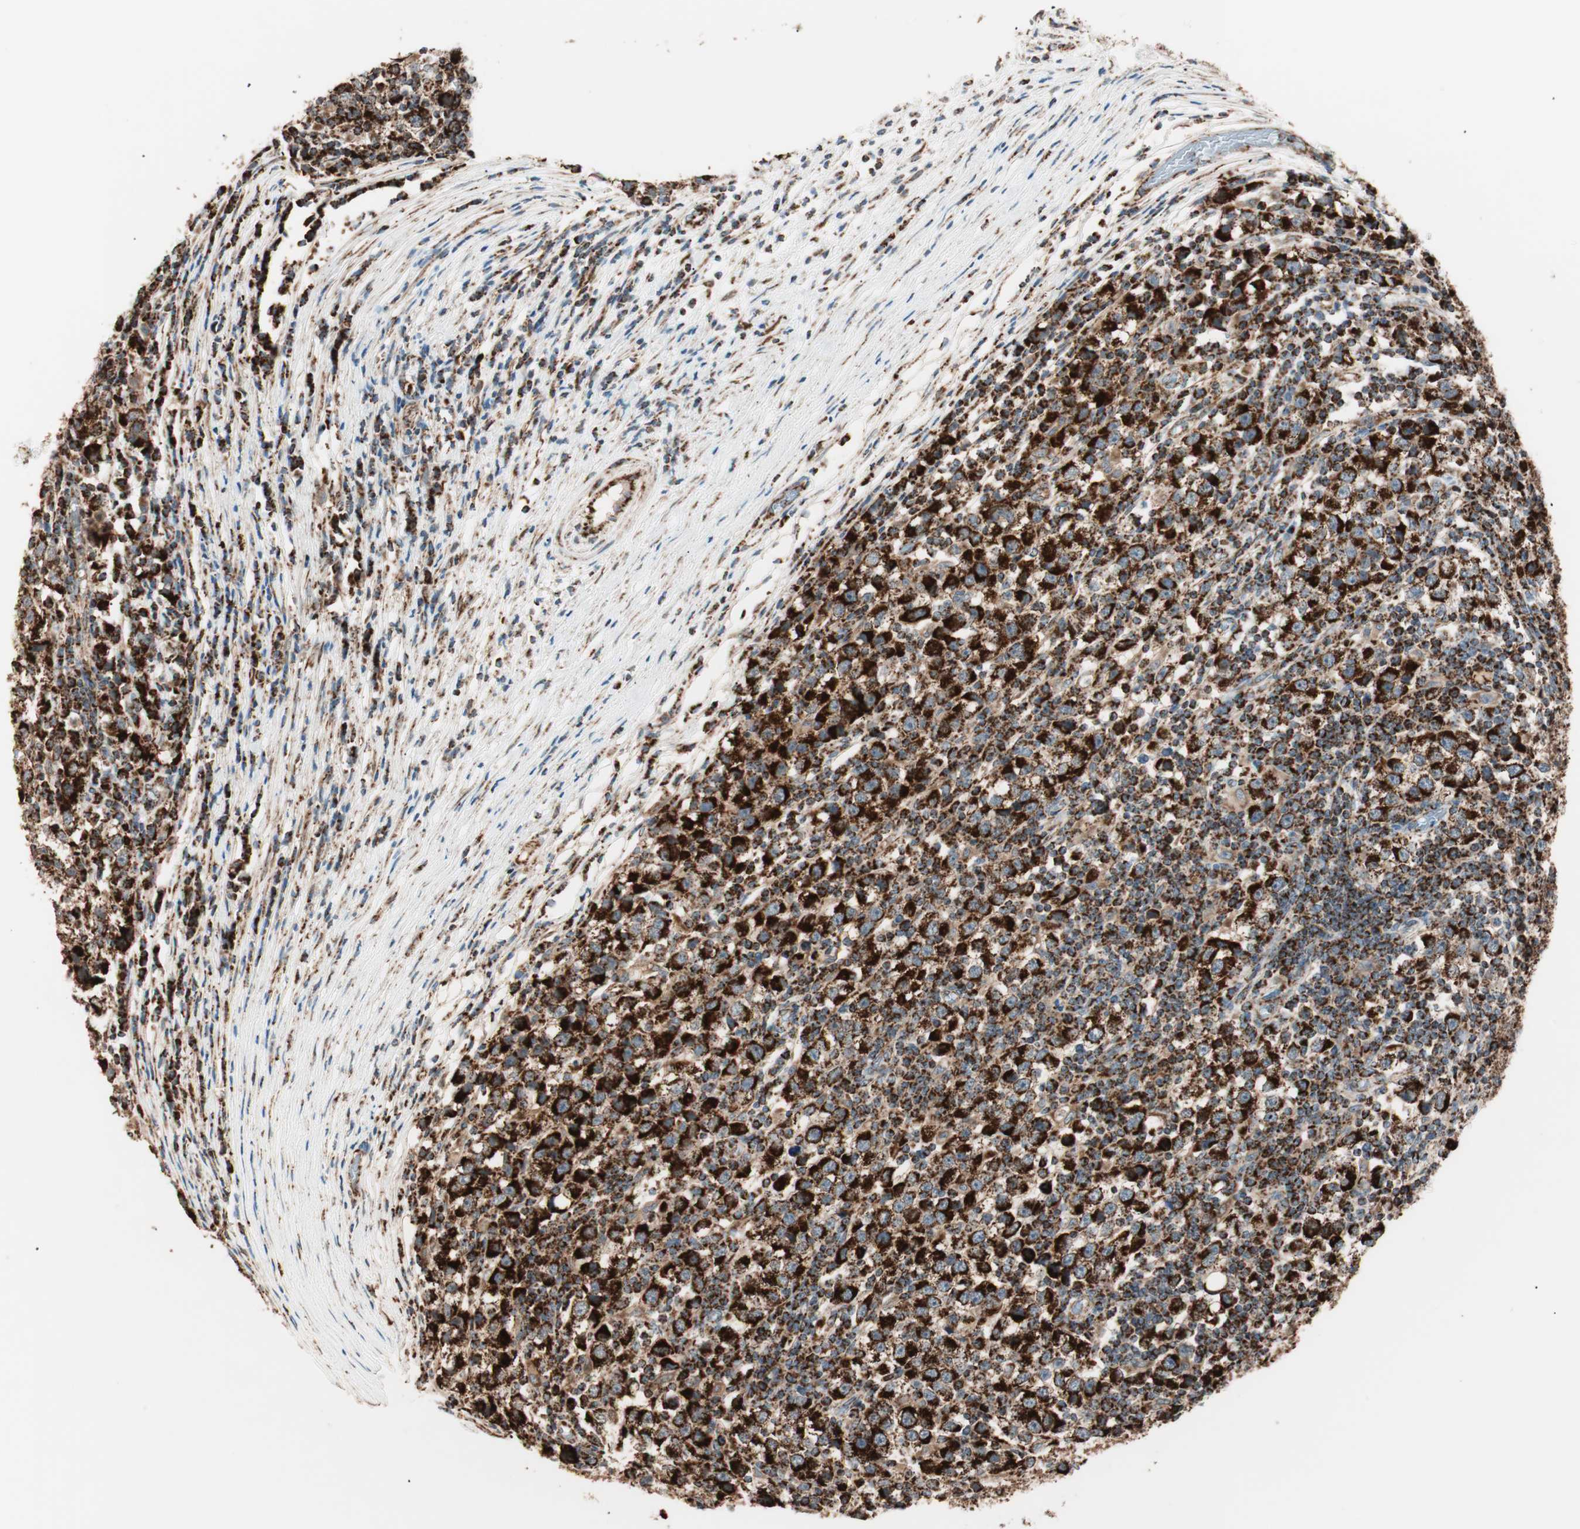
{"staining": {"intensity": "strong", "quantity": ">75%", "location": "cytoplasmic/membranous"}, "tissue": "testis cancer", "cell_type": "Tumor cells", "image_type": "cancer", "snomed": [{"axis": "morphology", "description": "Seminoma, NOS"}, {"axis": "topography", "description": "Testis"}], "caption": "An immunohistochemistry (IHC) image of neoplastic tissue is shown. Protein staining in brown shows strong cytoplasmic/membranous positivity in testis cancer (seminoma) within tumor cells.", "gene": "TOMM22", "patient": {"sex": "male", "age": 65}}